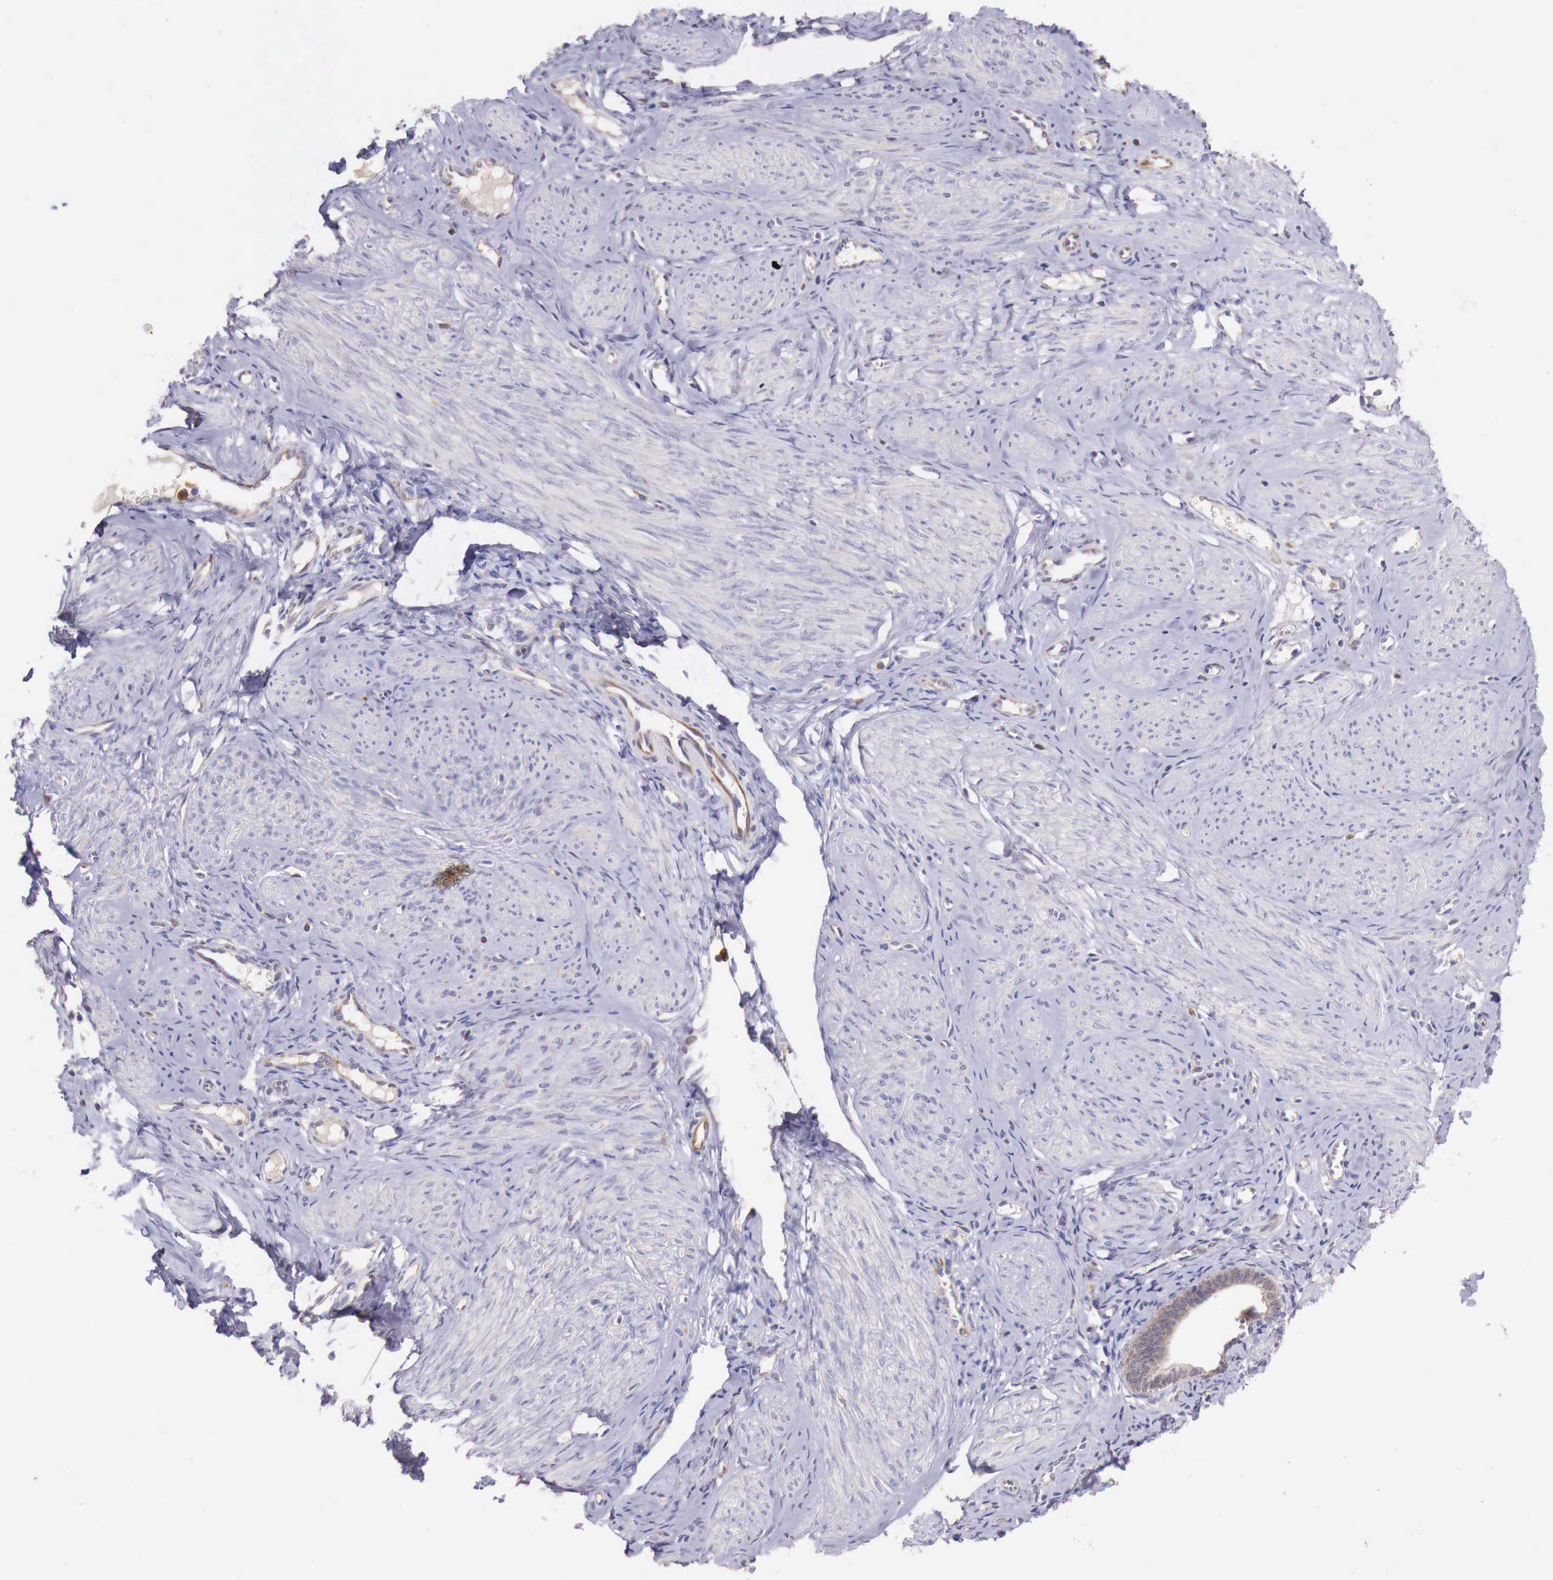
{"staining": {"intensity": "negative", "quantity": "none", "location": "none"}, "tissue": "smooth muscle", "cell_type": "Smooth muscle cells", "image_type": "normal", "snomed": [{"axis": "morphology", "description": "Normal tissue, NOS"}, {"axis": "topography", "description": "Uterus"}], "caption": "The micrograph demonstrates no staining of smooth muscle cells in normal smooth muscle. Nuclei are stained in blue.", "gene": "GAB2", "patient": {"sex": "female", "age": 45}}